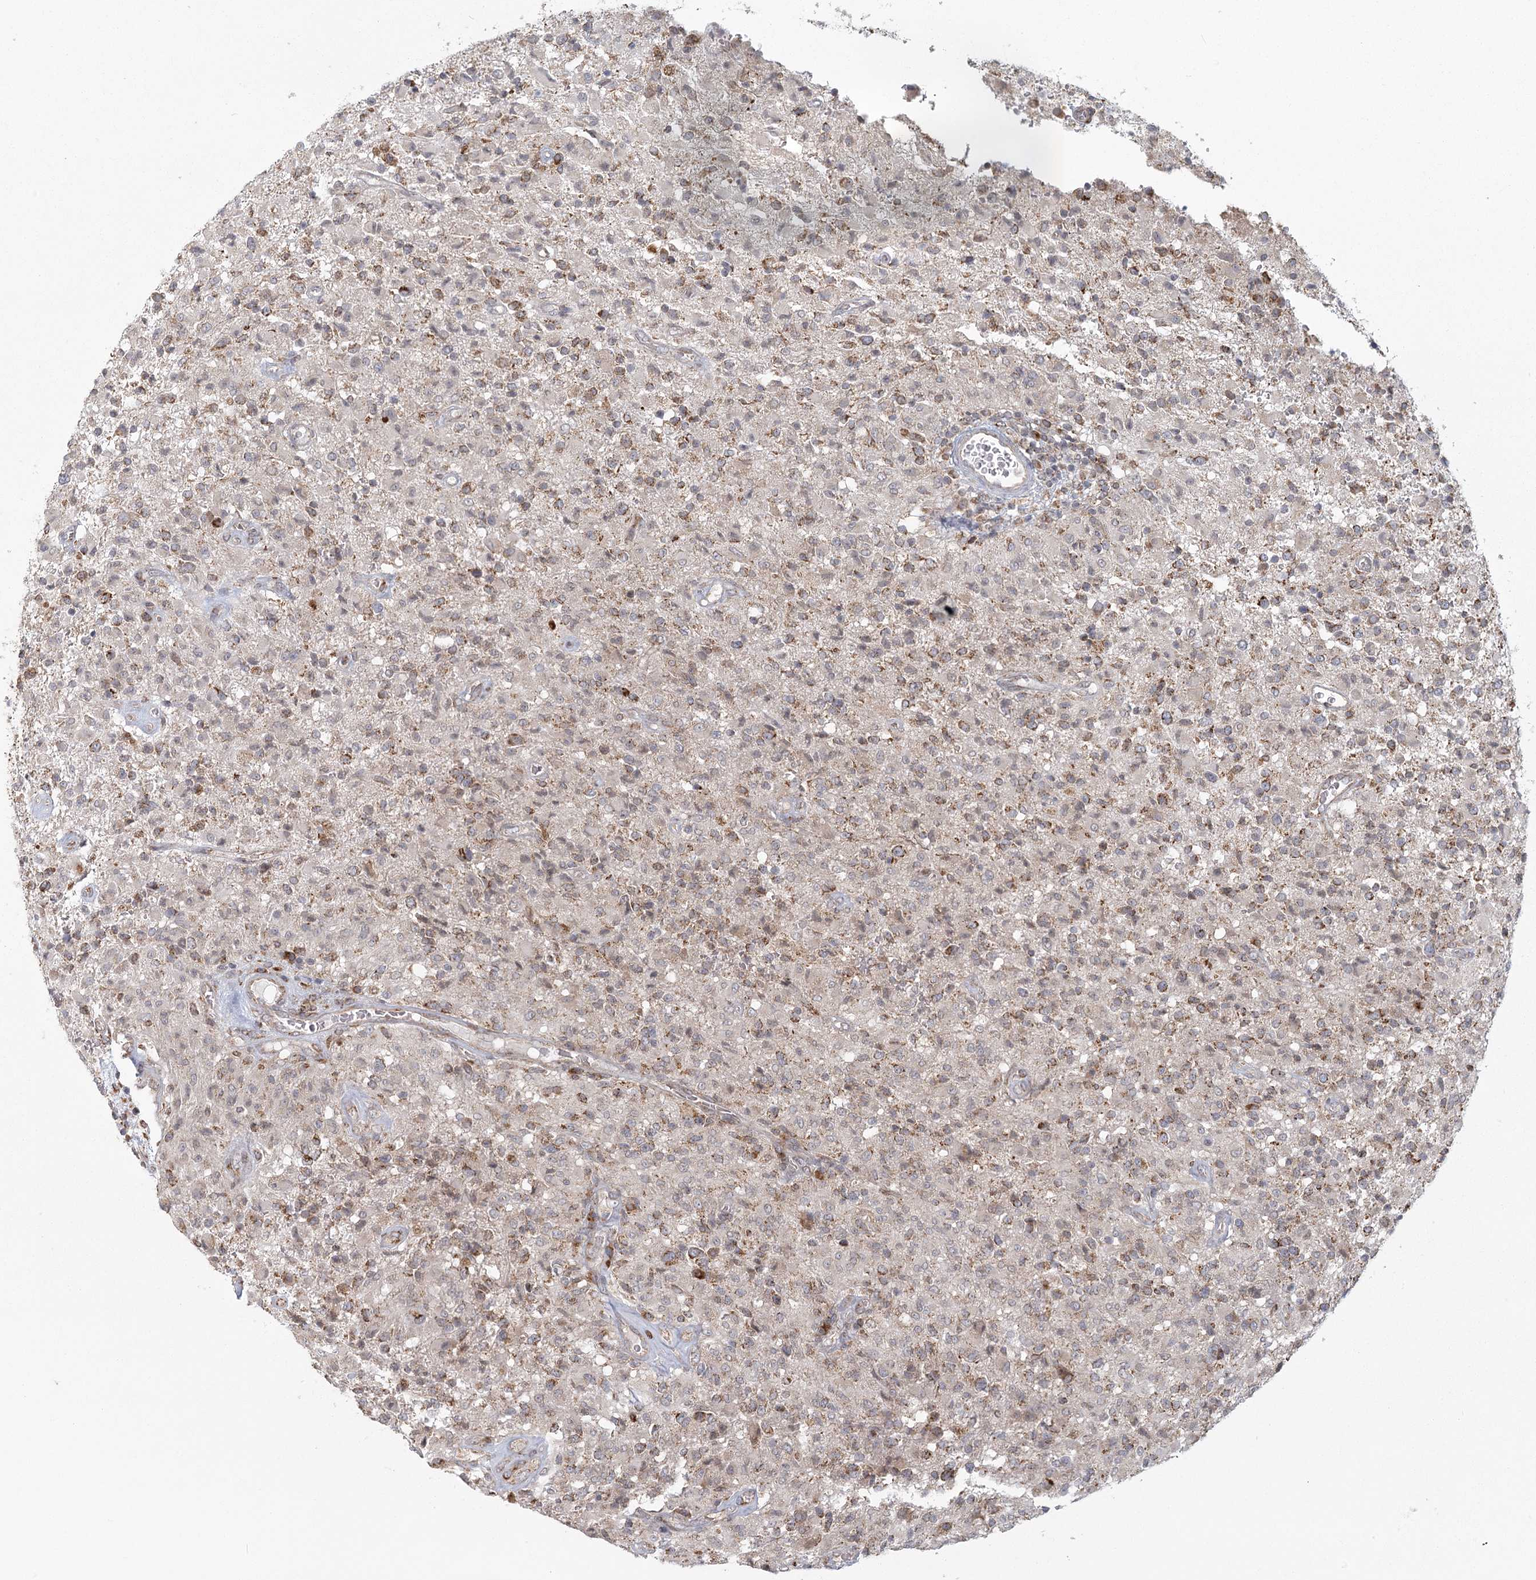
{"staining": {"intensity": "moderate", "quantity": "25%-75%", "location": "cytoplasmic/membranous"}, "tissue": "glioma", "cell_type": "Tumor cells", "image_type": "cancer", "snomed": [{"axis": "morphology", "description": "Glioma, malignant, High grade"}, {"axis": "topography", "description": "Brain"}], "caption": "Immunohistochemical staining of human glioma shows medium levels of moderate cytoplasmic/membranous protein staining in approximately 25%-75% of tumor cells.", "gene": "LACTB", "patient": {"sex": "female", "age": 57}}